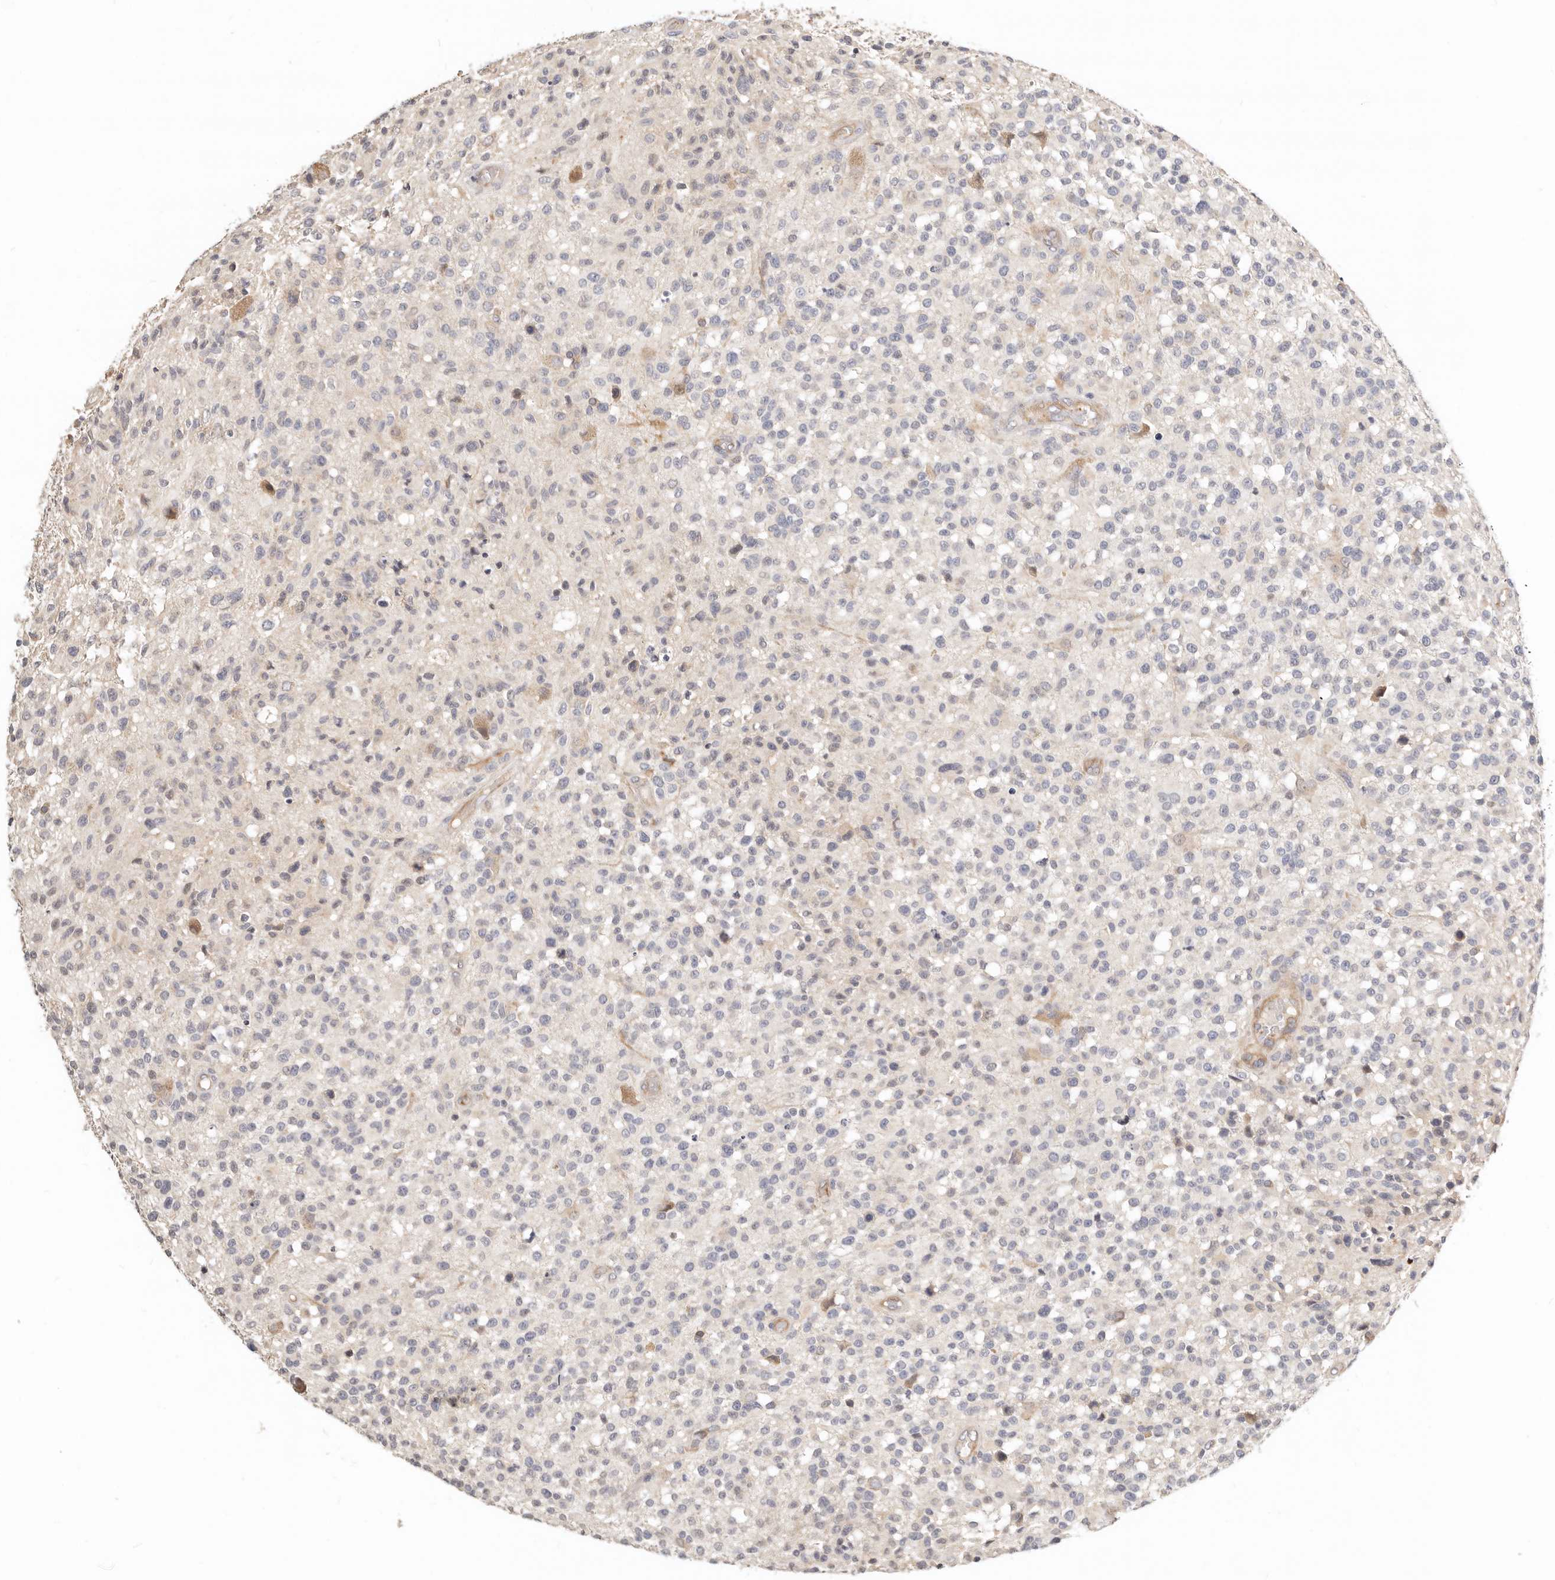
{"staining": {"intensity": "negative", "quantity": "none", "location": "none"}, "tissue": "glioma", "cell_type": "Tumor cells", "image_type": "cancer", "snomed": [{"axis": "morphology", "description": "Glioma, malignant, High grade"}, {"axis": "morphology", "description": "Glioblastoma, NOS"}, {"axis": "topography", "description": "Brain"}], "caption": "DAB (3,3'-diaminobenzidine) immunohistochemical staining of human glioma exhibits no significant expression in tumor cells.", "gene": "ZRANB1", "patient": {"sex": "male", "age": 60}}